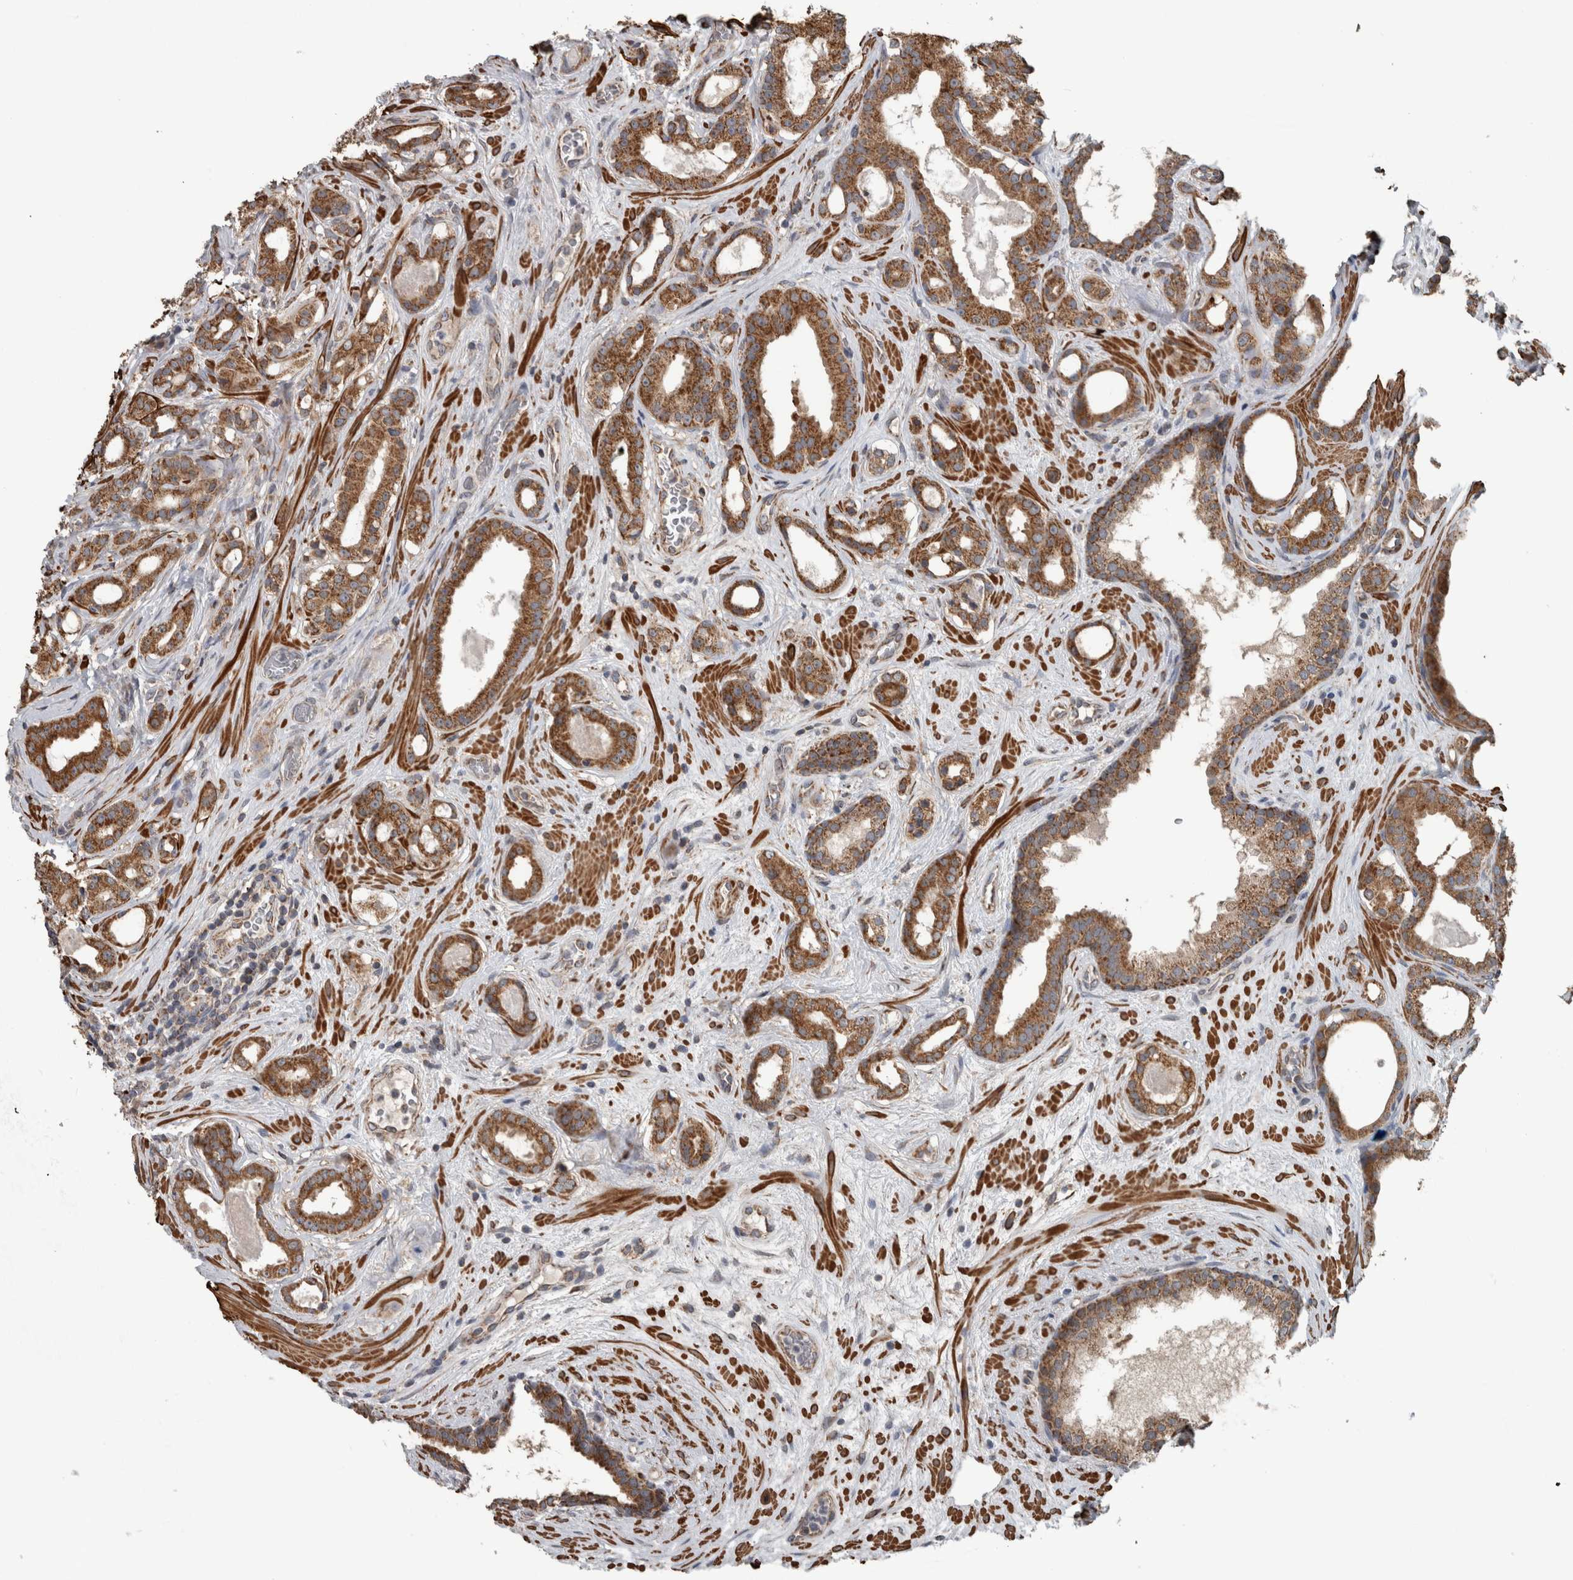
{"staining": {"intensity": "strong", "quantity": ">75%", "location": "cytoplasmic/membranous"}, "tissue": "prostate cancer", "cell_type": "Tumor cells", "image_type": "cancer", "snomed": [{"axis": "morphology", "description": "Adenocarcinoma, High grade"}, {"axis": "topography", "description": "Prostate"}], "caption": "This is an image of immunohistochemistry (IHC) staining of prostate cancer (adenocarcinoma (high-grade)), which shows strong staining in the cytoplasmic/membranous of tumor cells.", "gene": "ARMC1", "patient": {"sex": "male", "age": 60}}